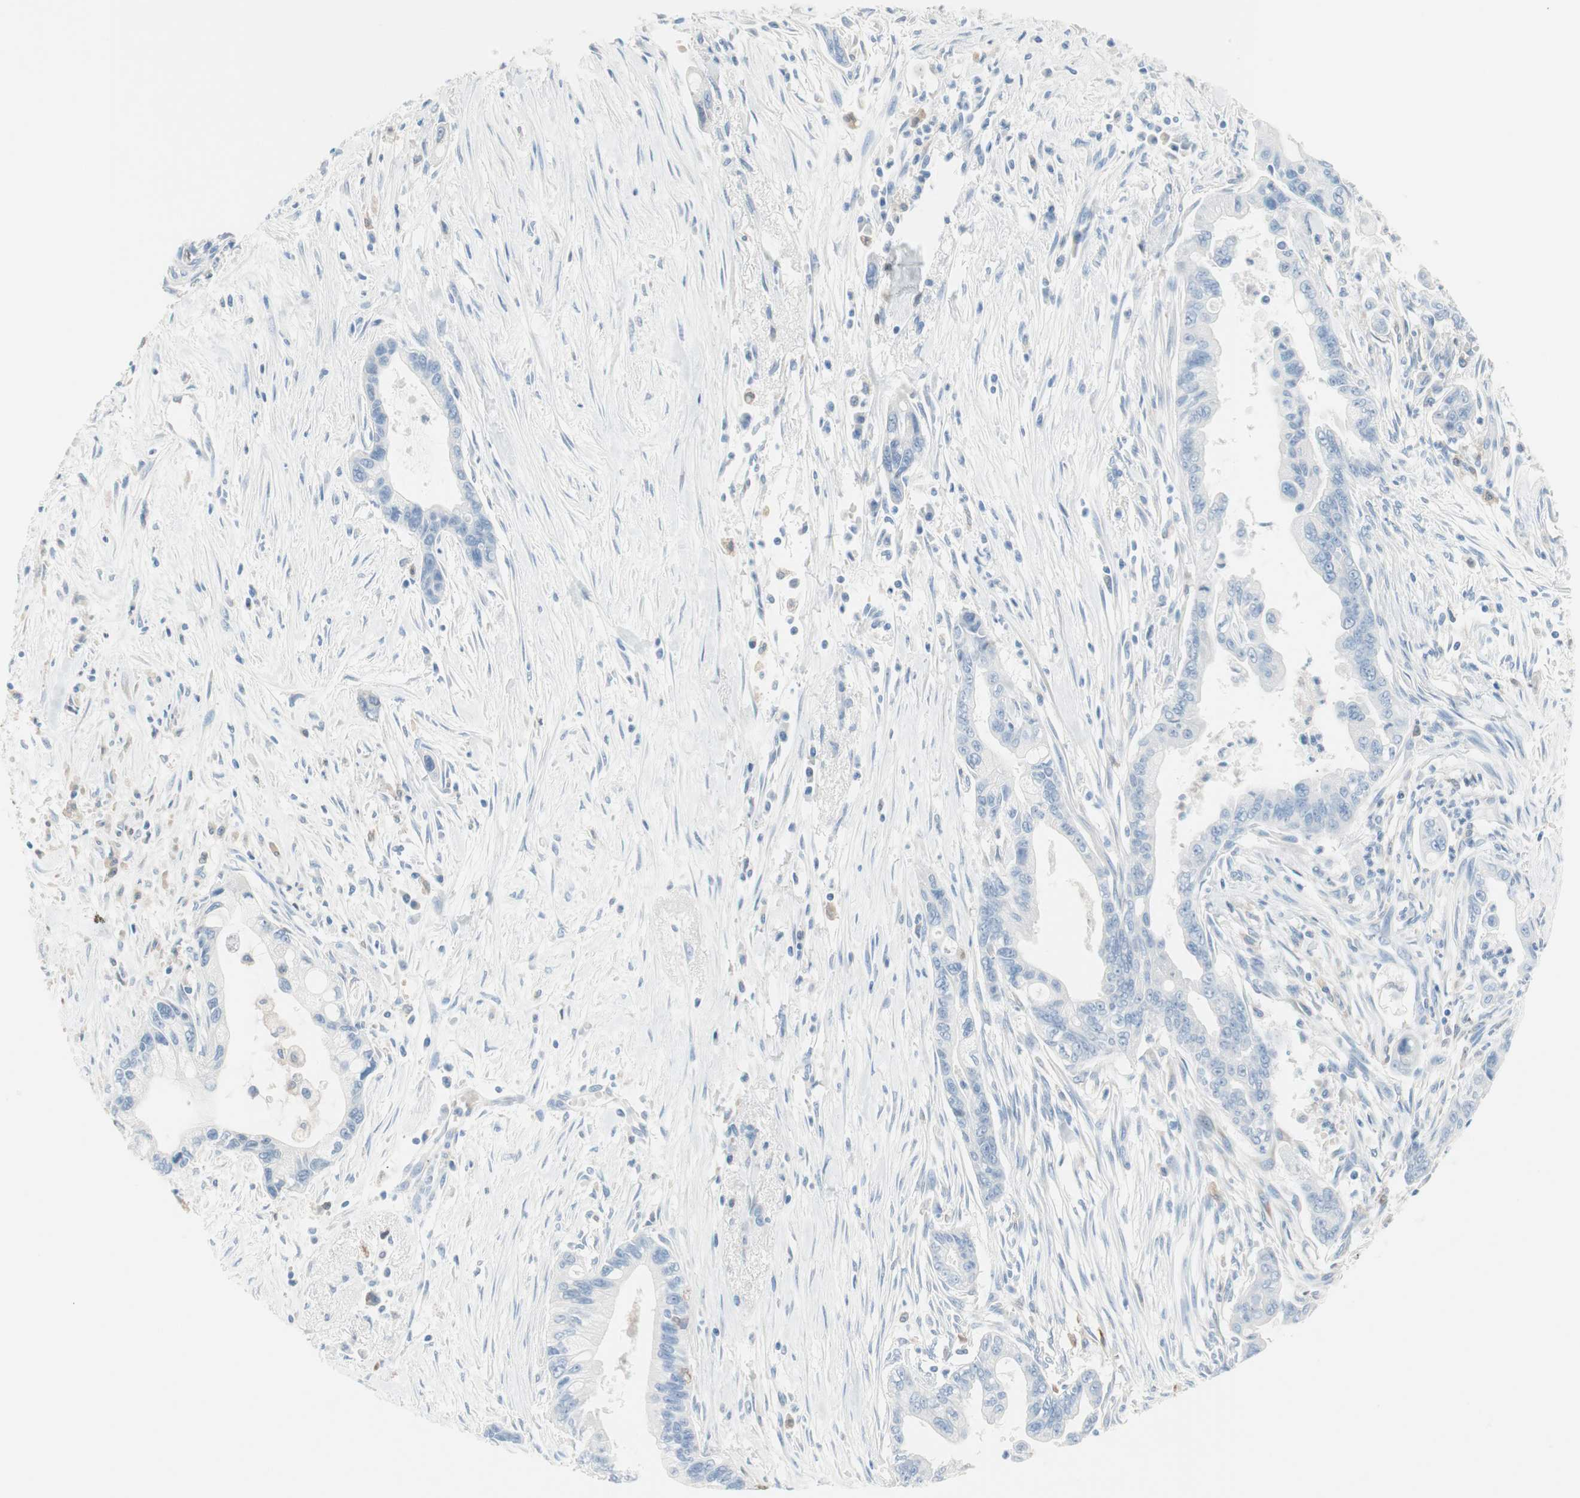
{"staining": {"intensity": "negative", "quantity": "none", "location": "none"}, "tissue": "pancreatic cancer", "cell_type": "Tumor cells", "image_type": "cancer", "snomed": [{"axis": "morphology", "description": "Adenocarcinoma, NOS"}, {"axis": "topography", "description": "Pancreas"}], "caption": "Histopathology image shows no significant protein positivity in tumor cells of pancreatic adenocarcinoma.", "gene": "GLUL", "patient": {"sex": "male", "age": 70}}